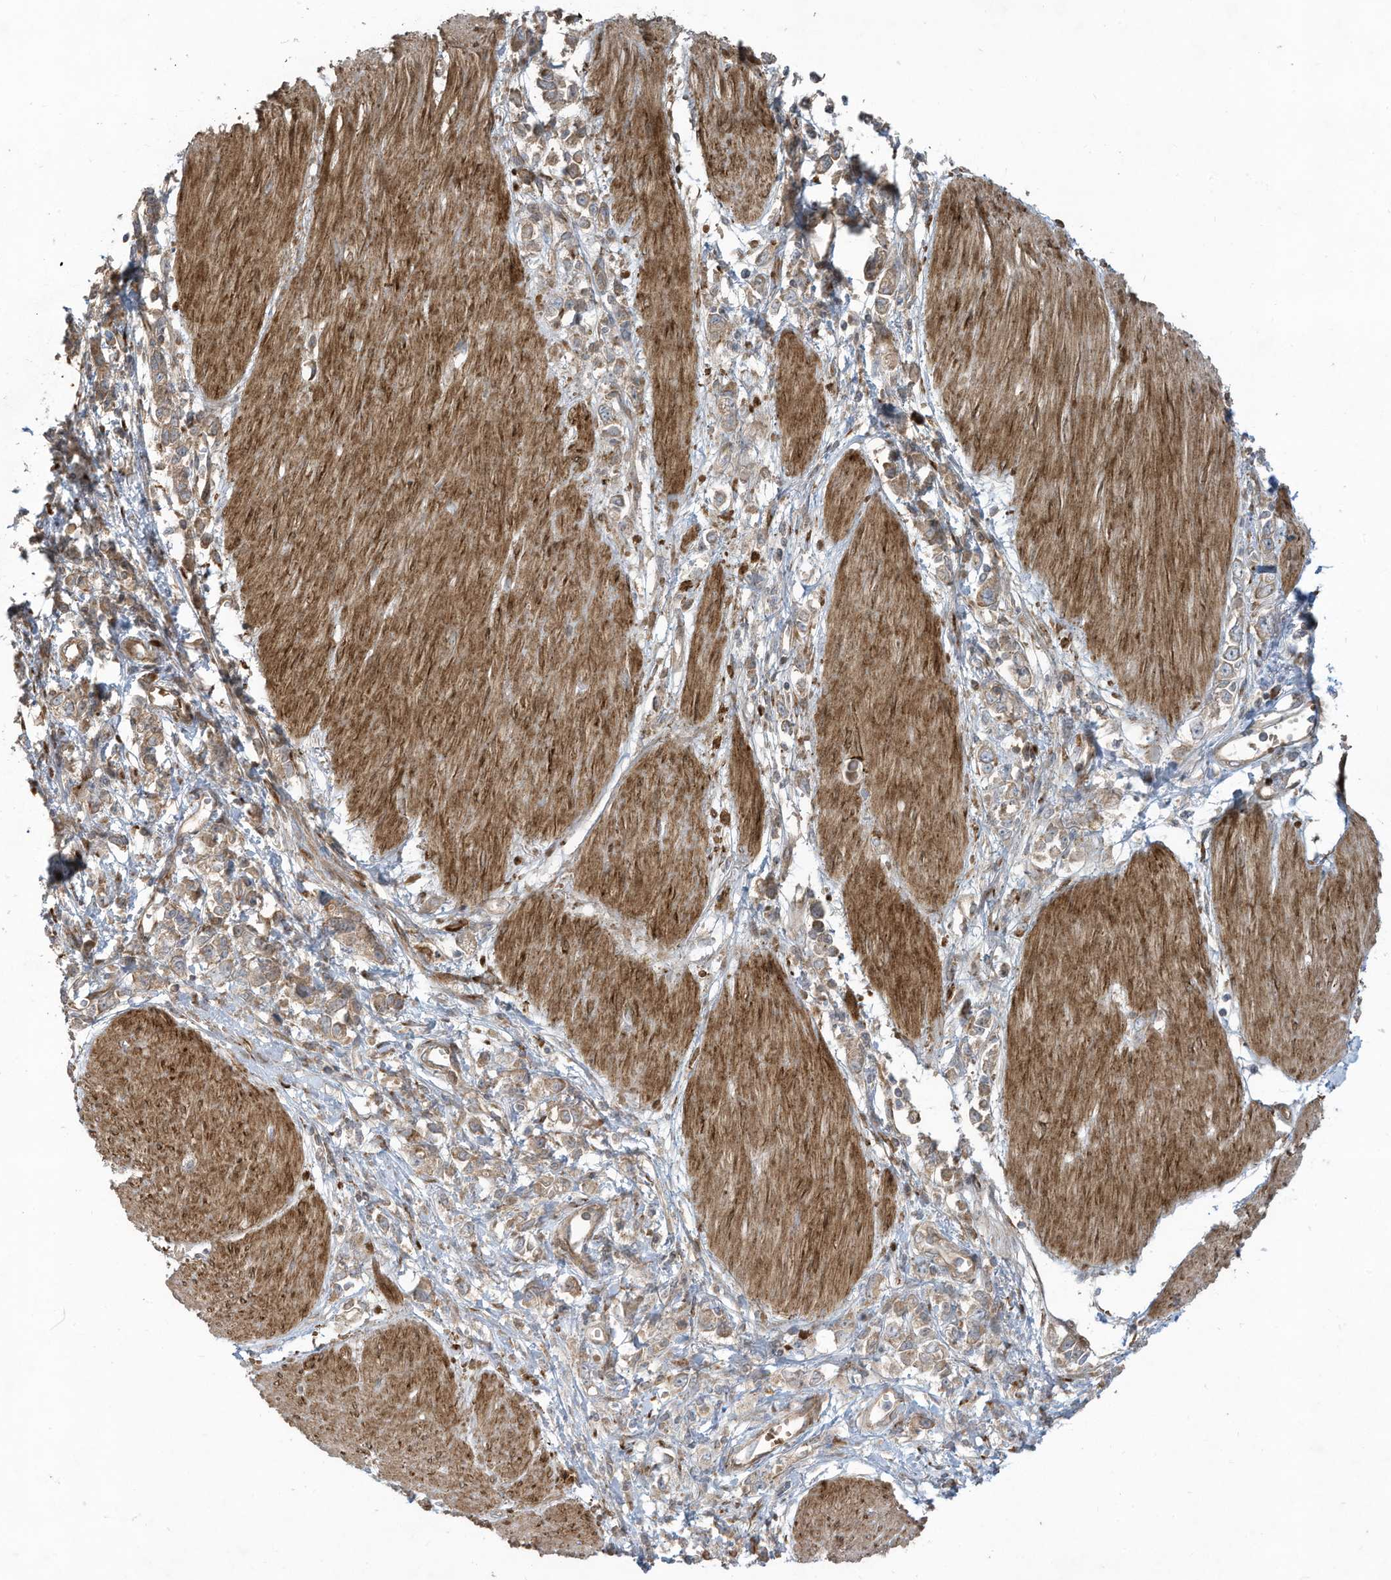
{"staining": {"intensity": "weak", "quantity": ">75%", "location": "cytoplasmic/membranous"}, "tissue": "stomach cancer", "cell_type": "Tumor cells", "image_type": "cancer", "snomed": [{"axis": "morphology", "description": "Adenocarcinoma, NOS"}, {"axis": "topography", "description": "Stomach"}], "caption": "Approximately >75% of tumor cells in adenocarcinoma (stomach) show weak cytoplasmic/membranous protein positivity as visualized by brown immunohistochemical staining.", "gene": "DDIT4", "patient": {"sex": "female", "age": 76}}